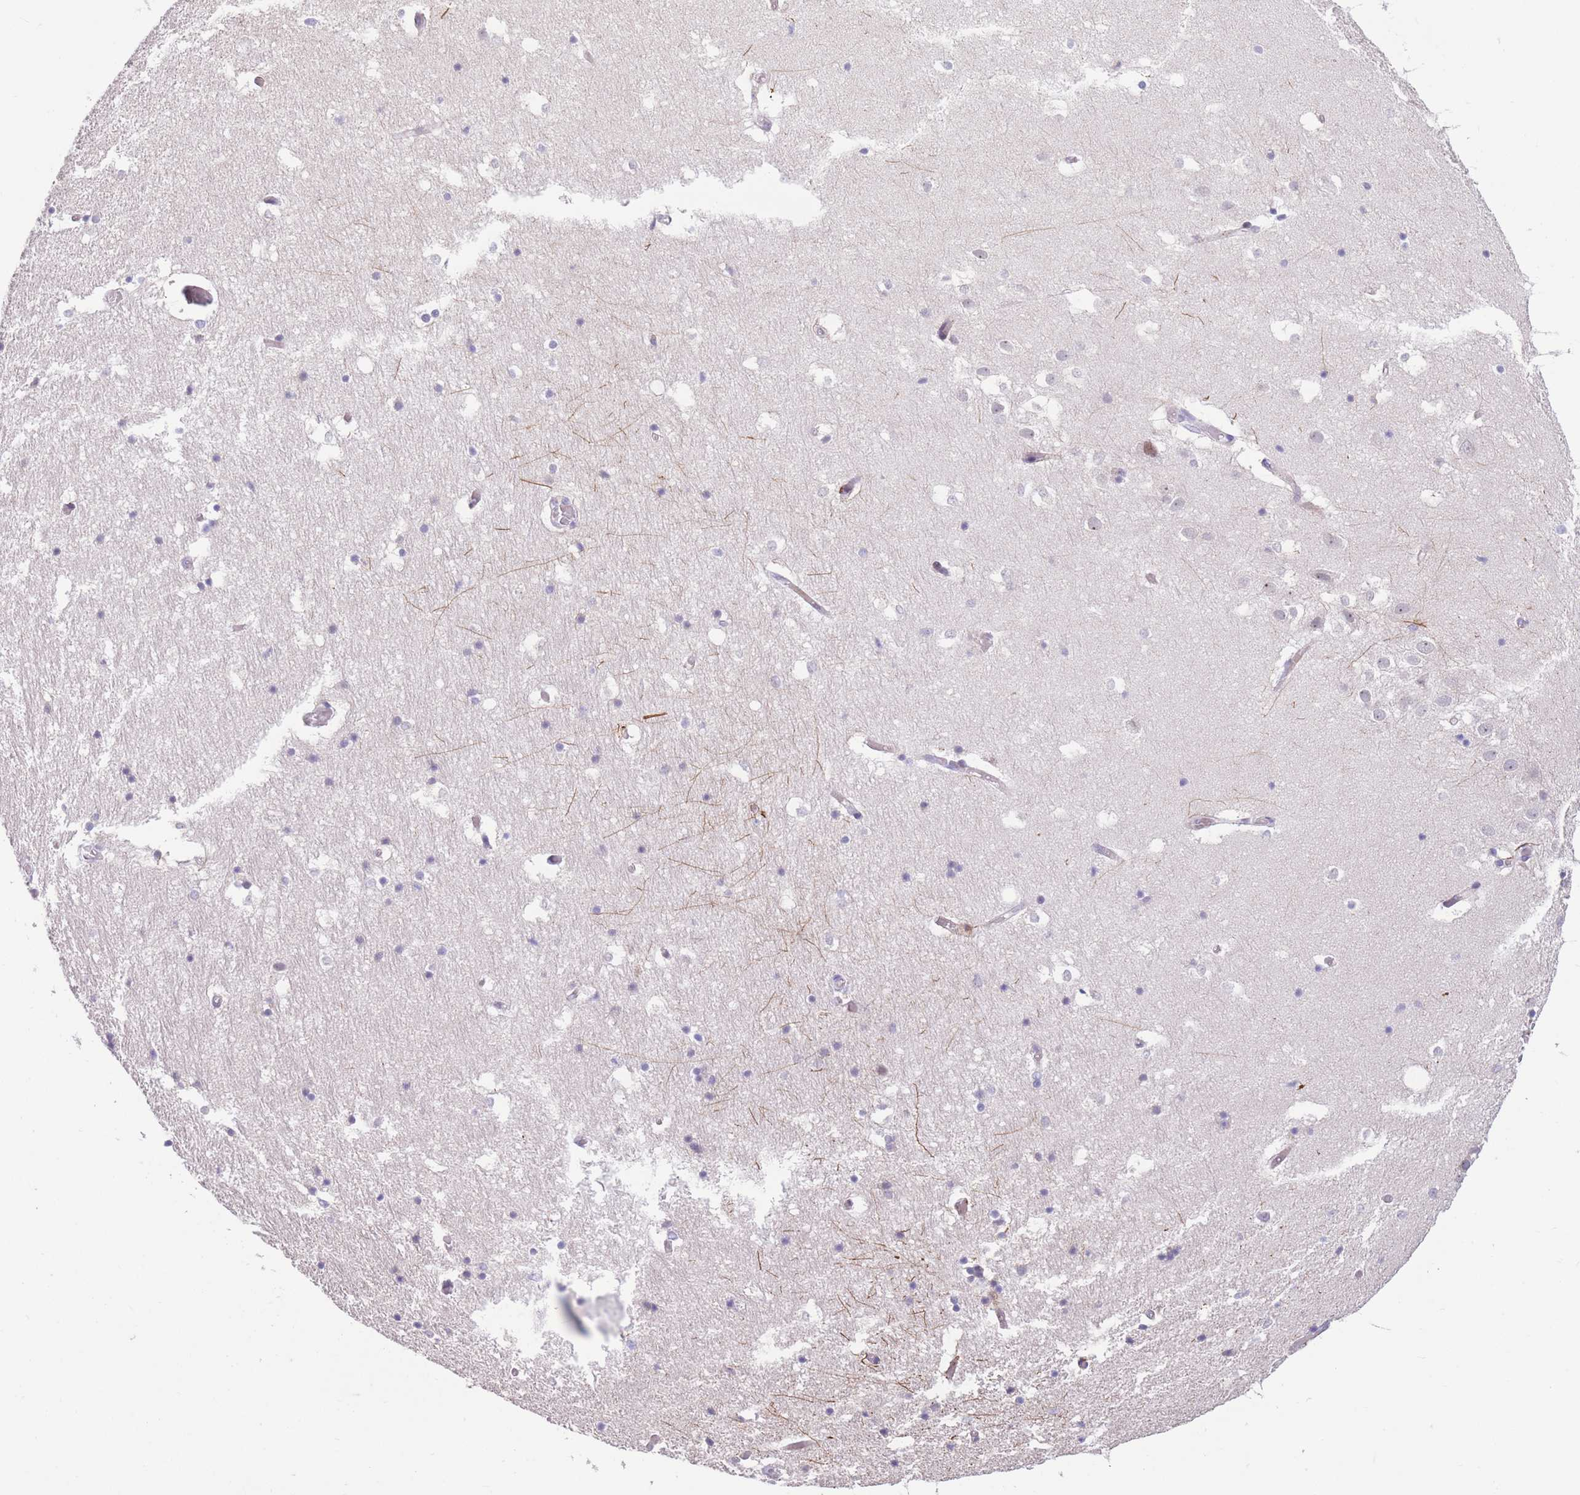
{"staining": {"intensity": "strong", "quantity": "<25%", "location": "cytoplasmic/membranous"}, "tissue": "hippocampus", "cell_type": "Glial cells", "image_type": "normal", "snomed": [{"axis": "morphology", "description": "Normal tissue, NOS"}, {"axis": "topography", "description": "Hippocampus"}], "caption": "Unremarkable hippocampus displays strong cytoplasmic/membranous positivity in about <25% of glial cells The protein of interest is shown in brown color, while the nuclei are stained blue..", "gene": "SHCBP1", "patient": {"sex": "female", "age": 52}}